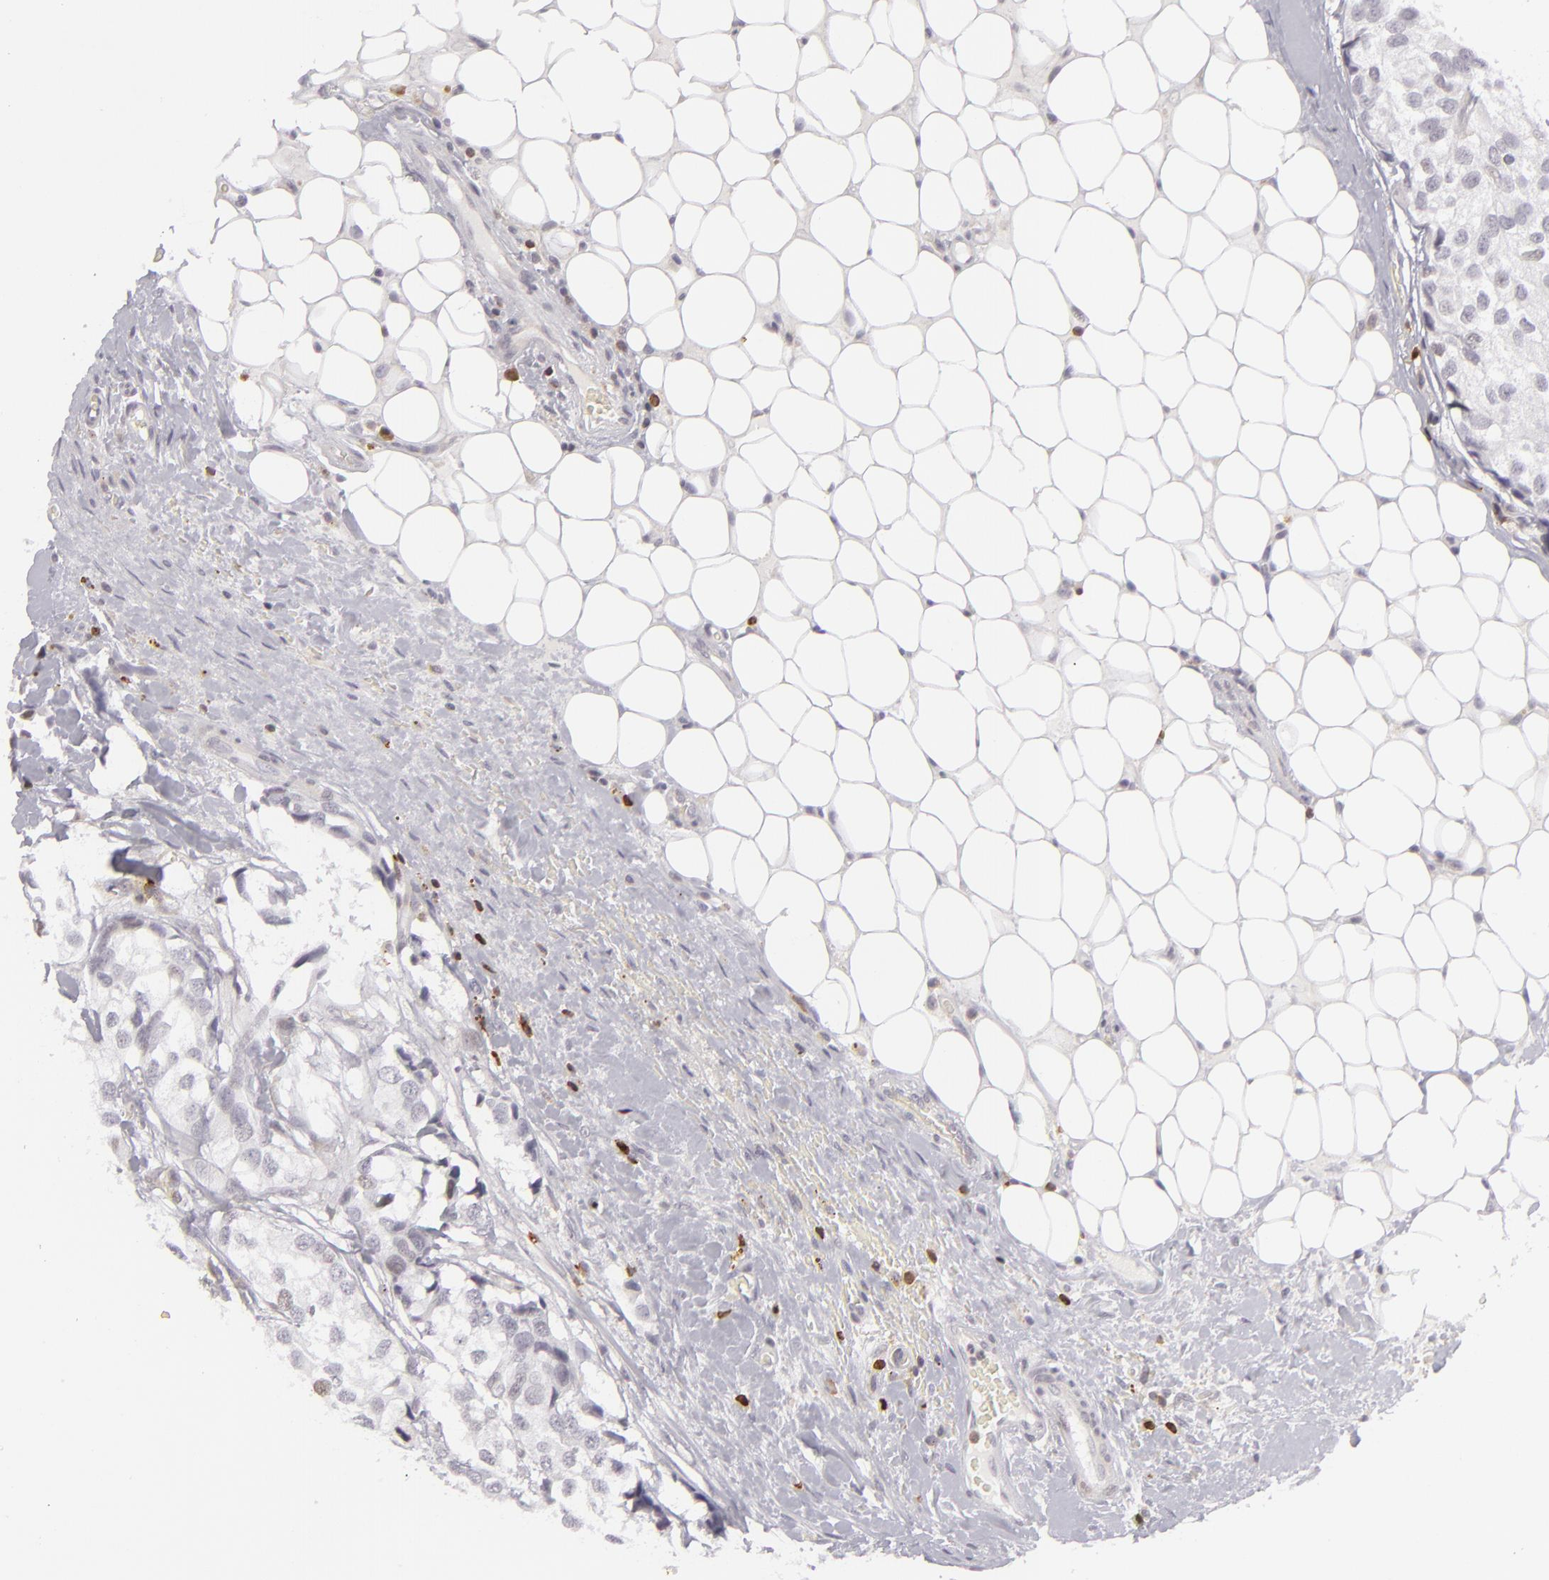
{"staining": {"intensity": "negative", "quantity": "none", "location": "none"}, "tissue": "breast cancer", "cell_type": "Tumor cells", "image_type": "cancer", "snomed": [{"axis": "morphology", "description": "Duct carcinoma"}, {"axis": "topography", "description": "Breast"}], "caption": "The histopathology image exhibits no staining of tumor cells in infiltrating ductal carcinoma (breast). The staining is performed using DAB brown chromogen with nuclei counter-stained in using hematoxylin.", "gene": "APOBEC3G", "patient": {"sex": "female", "age": 68}}